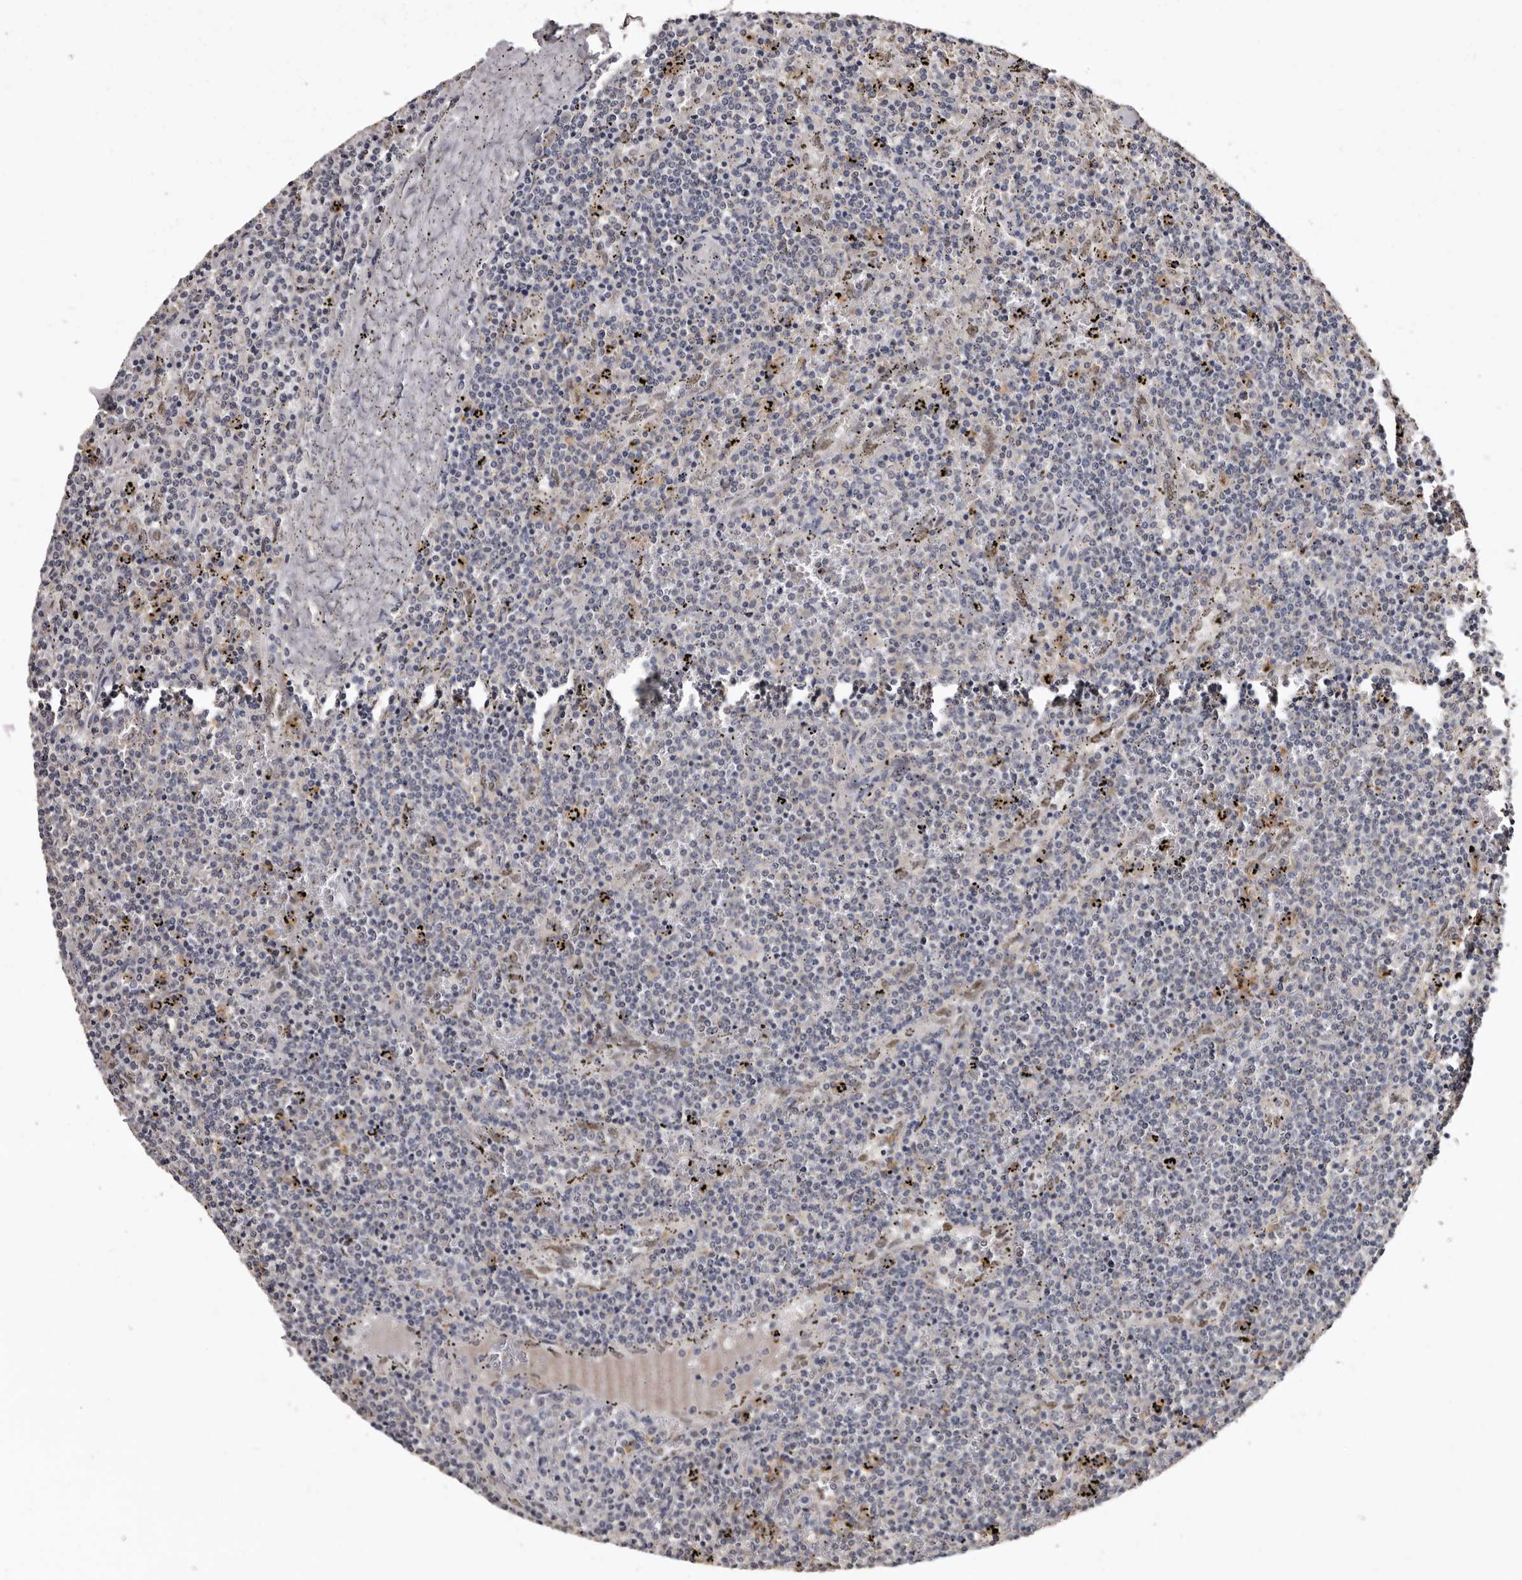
{"staining": {"intensity": "negative", "quantity": "none", "location": "none"}, "tissue": "lymphoma", "cell_type": "Tumor cells", "image_type": "cancer", "snomed": [{"axis": "morphology", "description": "Malignant lymphoma, non-Hodgkin's type, Low grade"}, {"axis": "topography", "description": "Spleen"}], "caption": "This image is of low-grade malignant lymphoma, non-Hodgkin's type stained with IHC to label a protein in brown with the nuclei are counter-stained blue. There is no positivity in tumor cells. The staining is performed using DAB (3,3'-diaminobenzidine) brown chromogen with nuclei counter-stained in using hematoxylin.", "gene": "SLC10A4", "patient": {"sex": "female", "age": 50}}